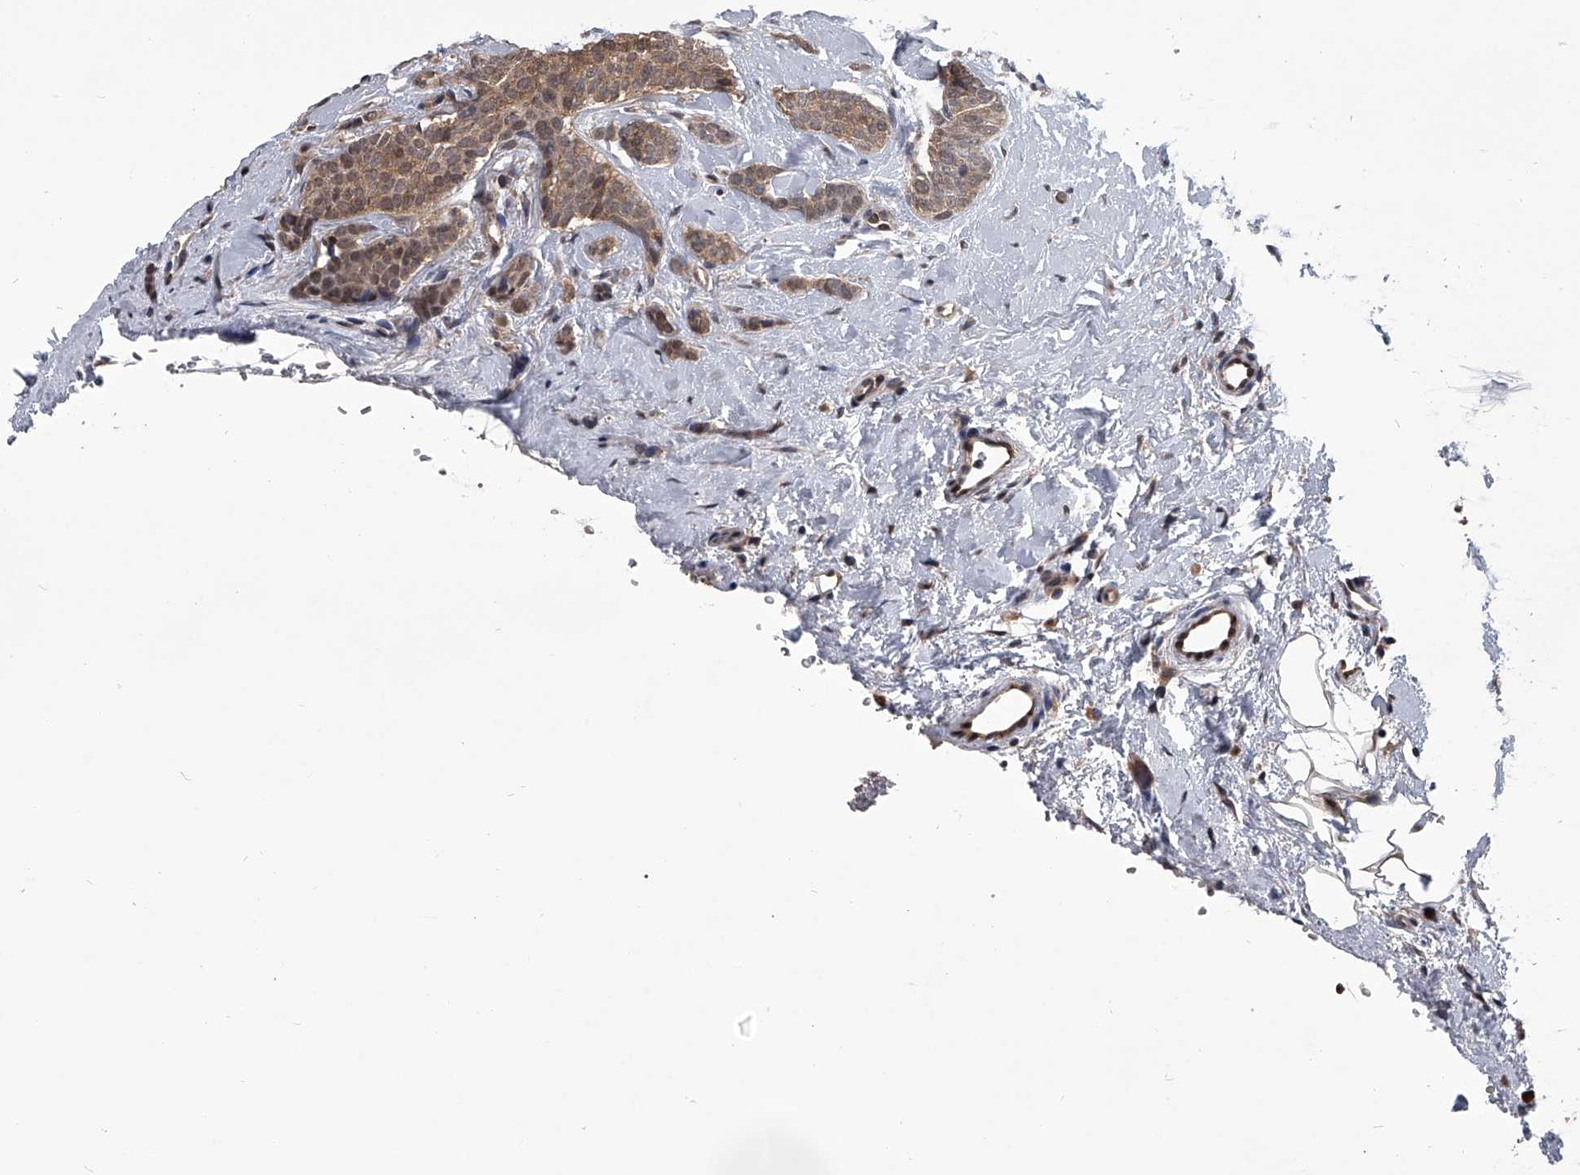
{"staining": {"intensity": "weak", "quantity": ">75%", "location": "cytoplasmic/membranous"}, "tissue": "breast cancer", "cell_type": "Tumor cells", "image_type": "cancer", "snomed": [{"axis": "morphology", "description": "Lobular carcinoma"}, {"axis": "topography", "description": "Skin"}, {"axis": "topography", "description": "Breast"}], "caption": "Breast lobular carcinoma tissue displays weak cytoplasmic/membranous positivity in approximately >75% of tumor cells, visualized by immunohistochemistry. Using DAB (3,3'-diaminobenzidine) (brown) and hematoxylin (blue) stains, captured at high magnification using brightfield microscopy.", "gene": "TSNAX", "patient": {"sex": "female", "age": 46}}